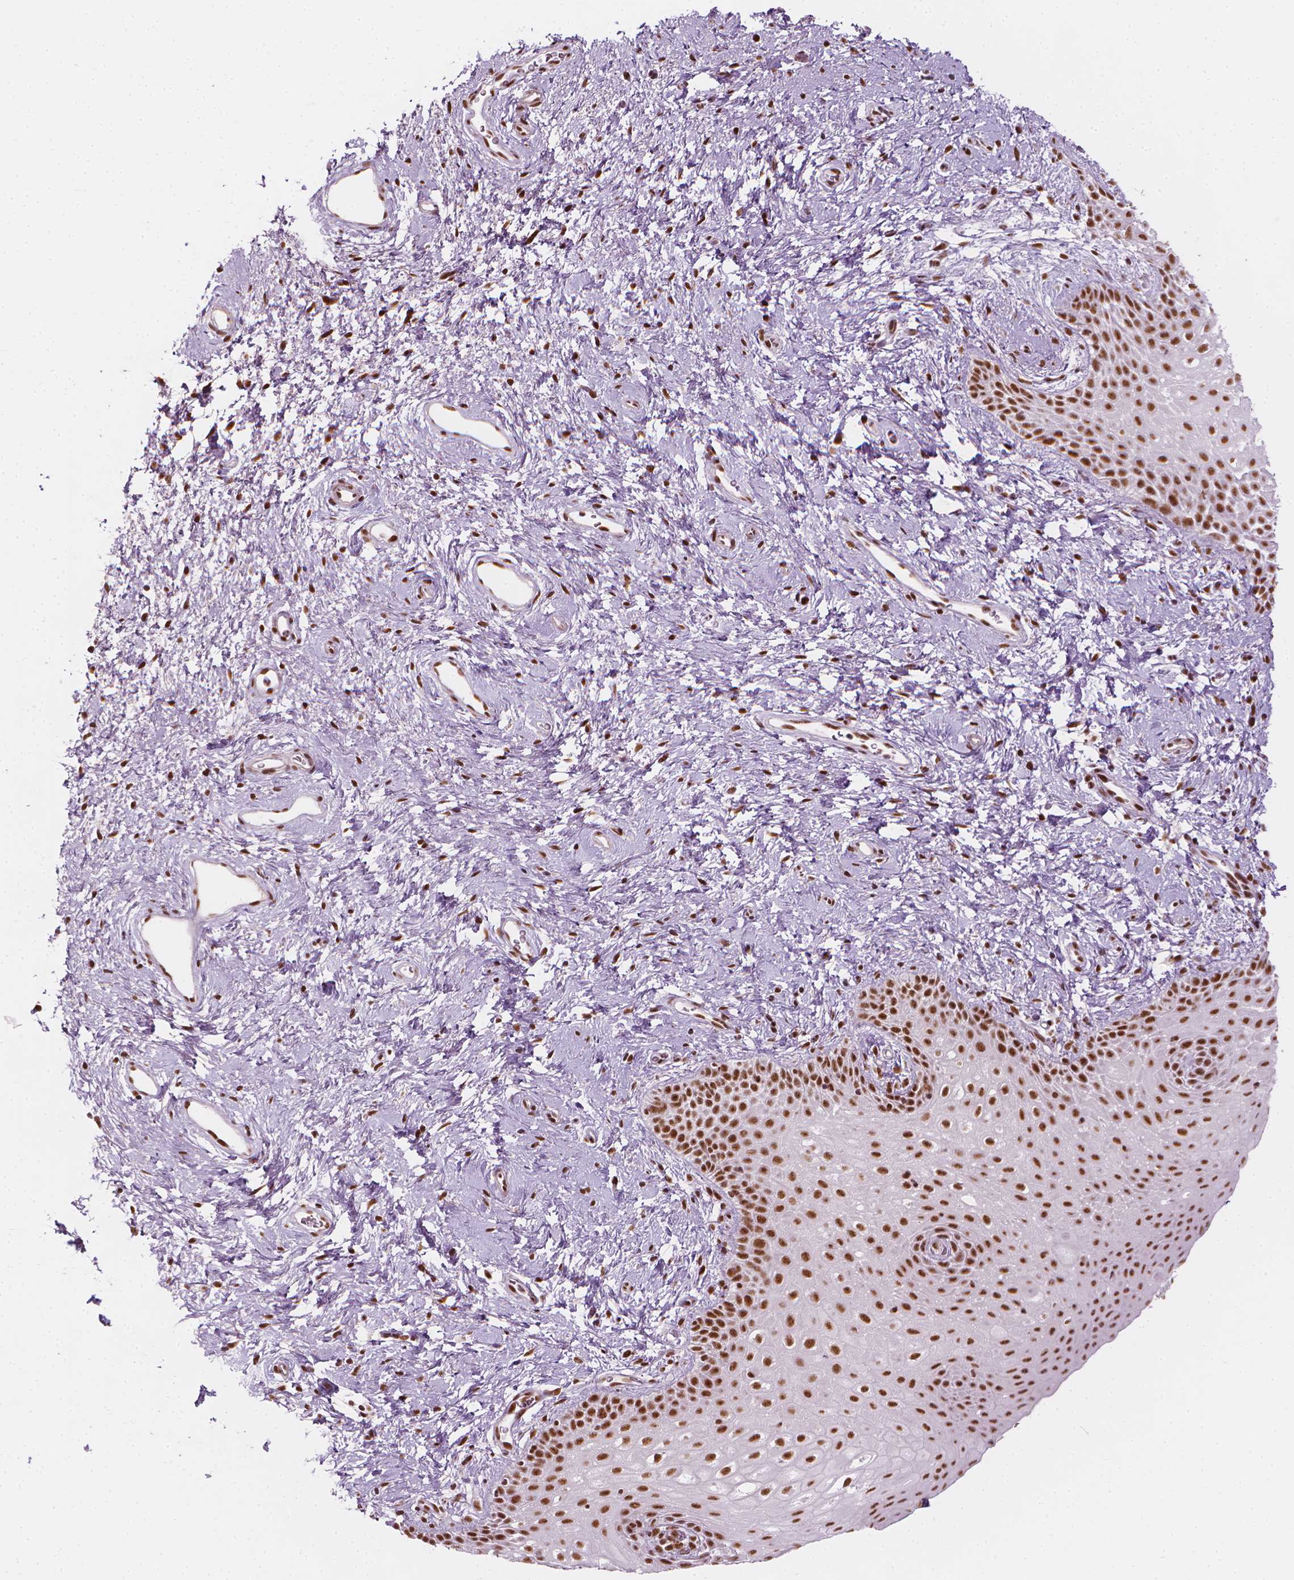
{"staining": {"intensity": "strong", "quantity": ">75%", "location": "nuclear"}, "tissue": "skin", "cell_type": "Epidermal cells", "image_type": "normal", "snomed": [{"axis": "morphology", "description": "Normal tissue, NOS"}, {"axis": "topography", "description": "Anal"}], "caption": "DAB (3,3'-diaminobenzidine) immunohistochemical staining of benign skin shows strong nuclear protein expression in about >75% of epidermal cells. Immunohistochemistry (ihc) stains the protein of interest in brown and the nuclei are stained blue.", "gene": "ELF2", "patient": {"sex": "female", "age": 46}}